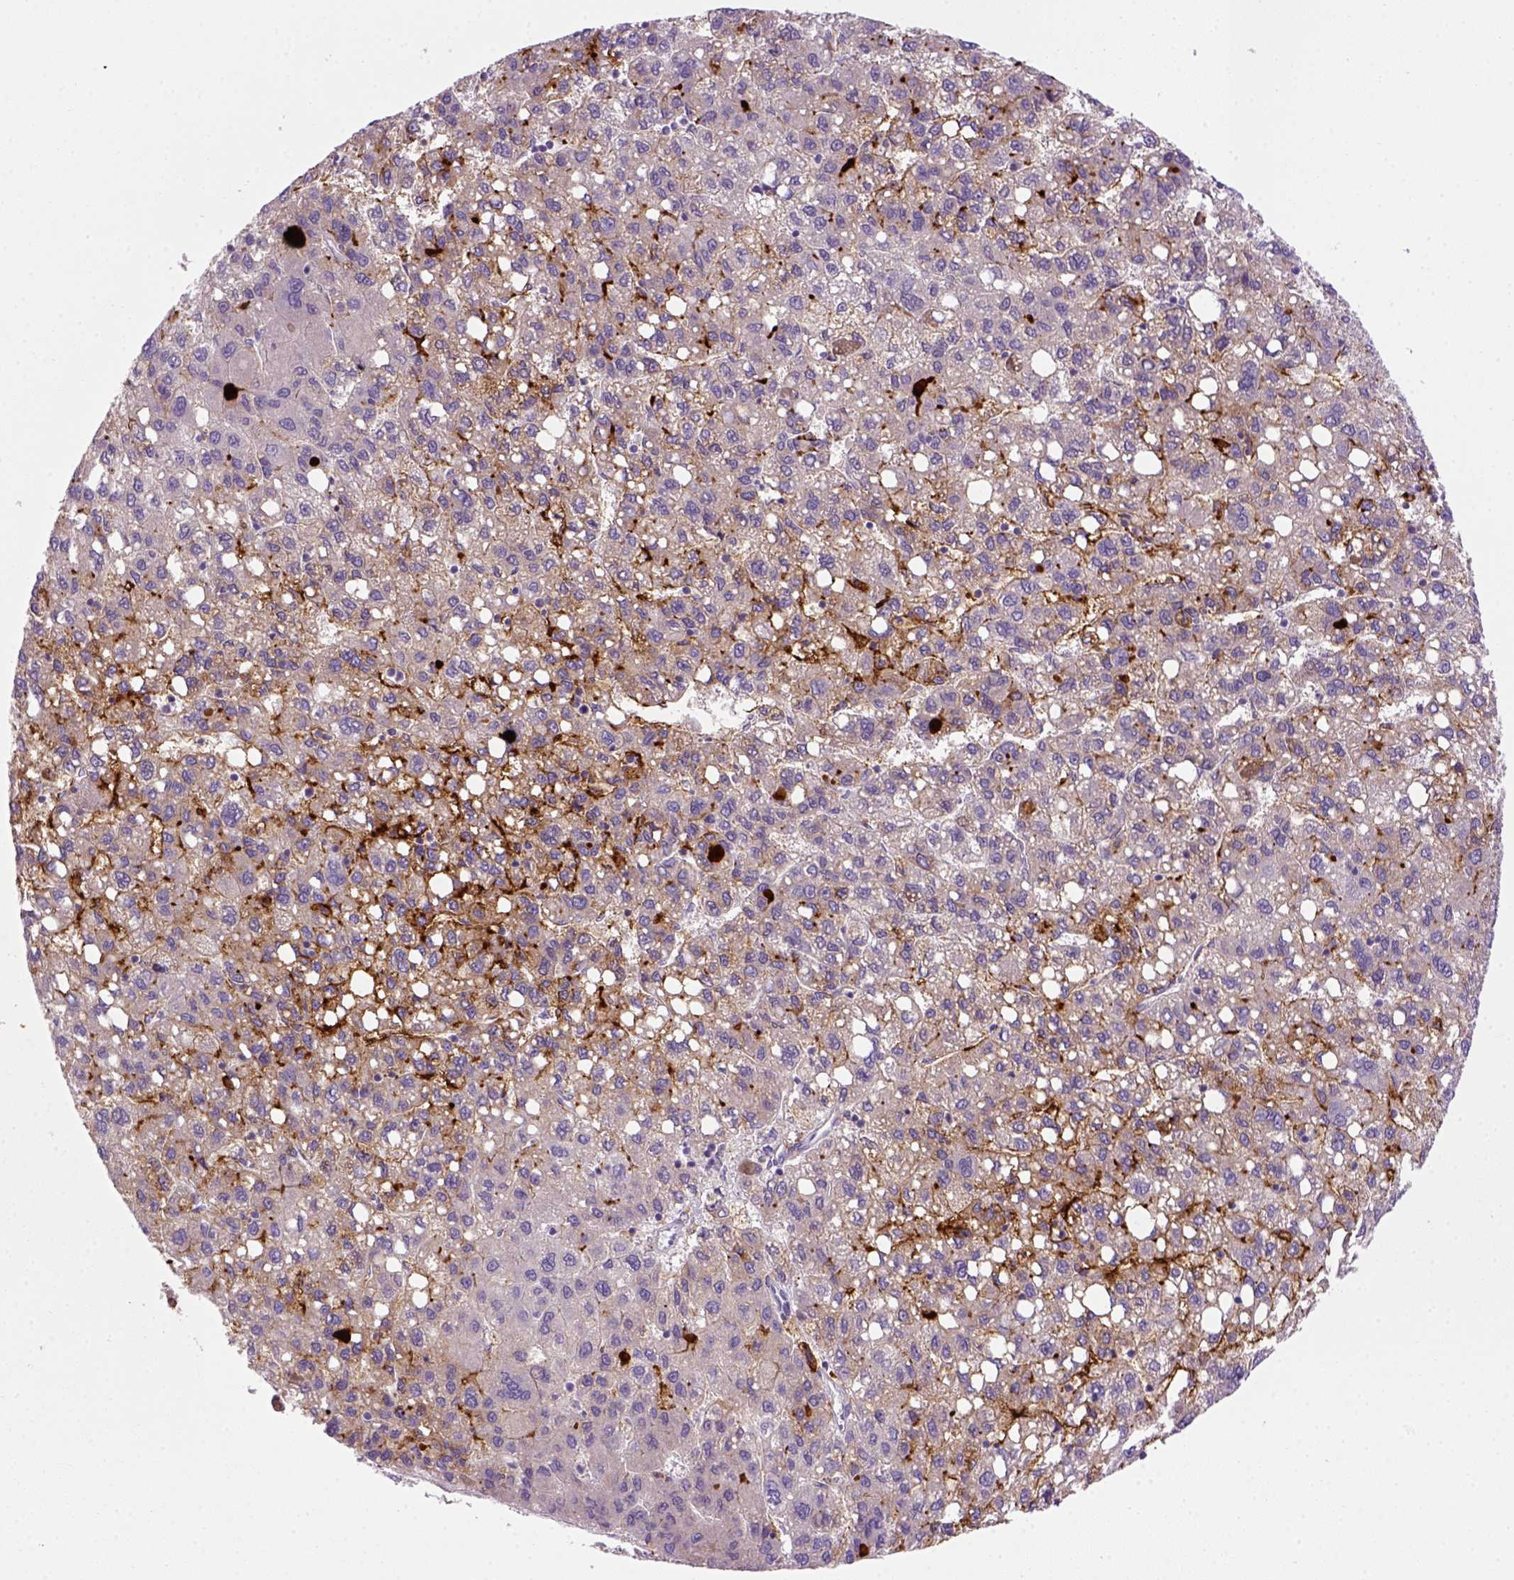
{"staining": {"intensity": "negative", "quantity": "none", "location": "none"}, "tissue": "liver cancer", "cell_type": "Tumor cells", "image_type": "cancer", "snomed": [{"axis": "morphology", "description": "Carcinoma, Hepatocellular, NOS"}, {"axis": "topography", "description": "Liver"}], "caption": "High magnification brightfield microscopy of liver hepatocellular carcinoma stained with DAB (3,3'-diaminobenzidine) (brown) and counterstained with hematoxylin (blue): tumor cells show no significant expression.", "gene": "CD14", "patient": {"sex": "female", "age": 82}}